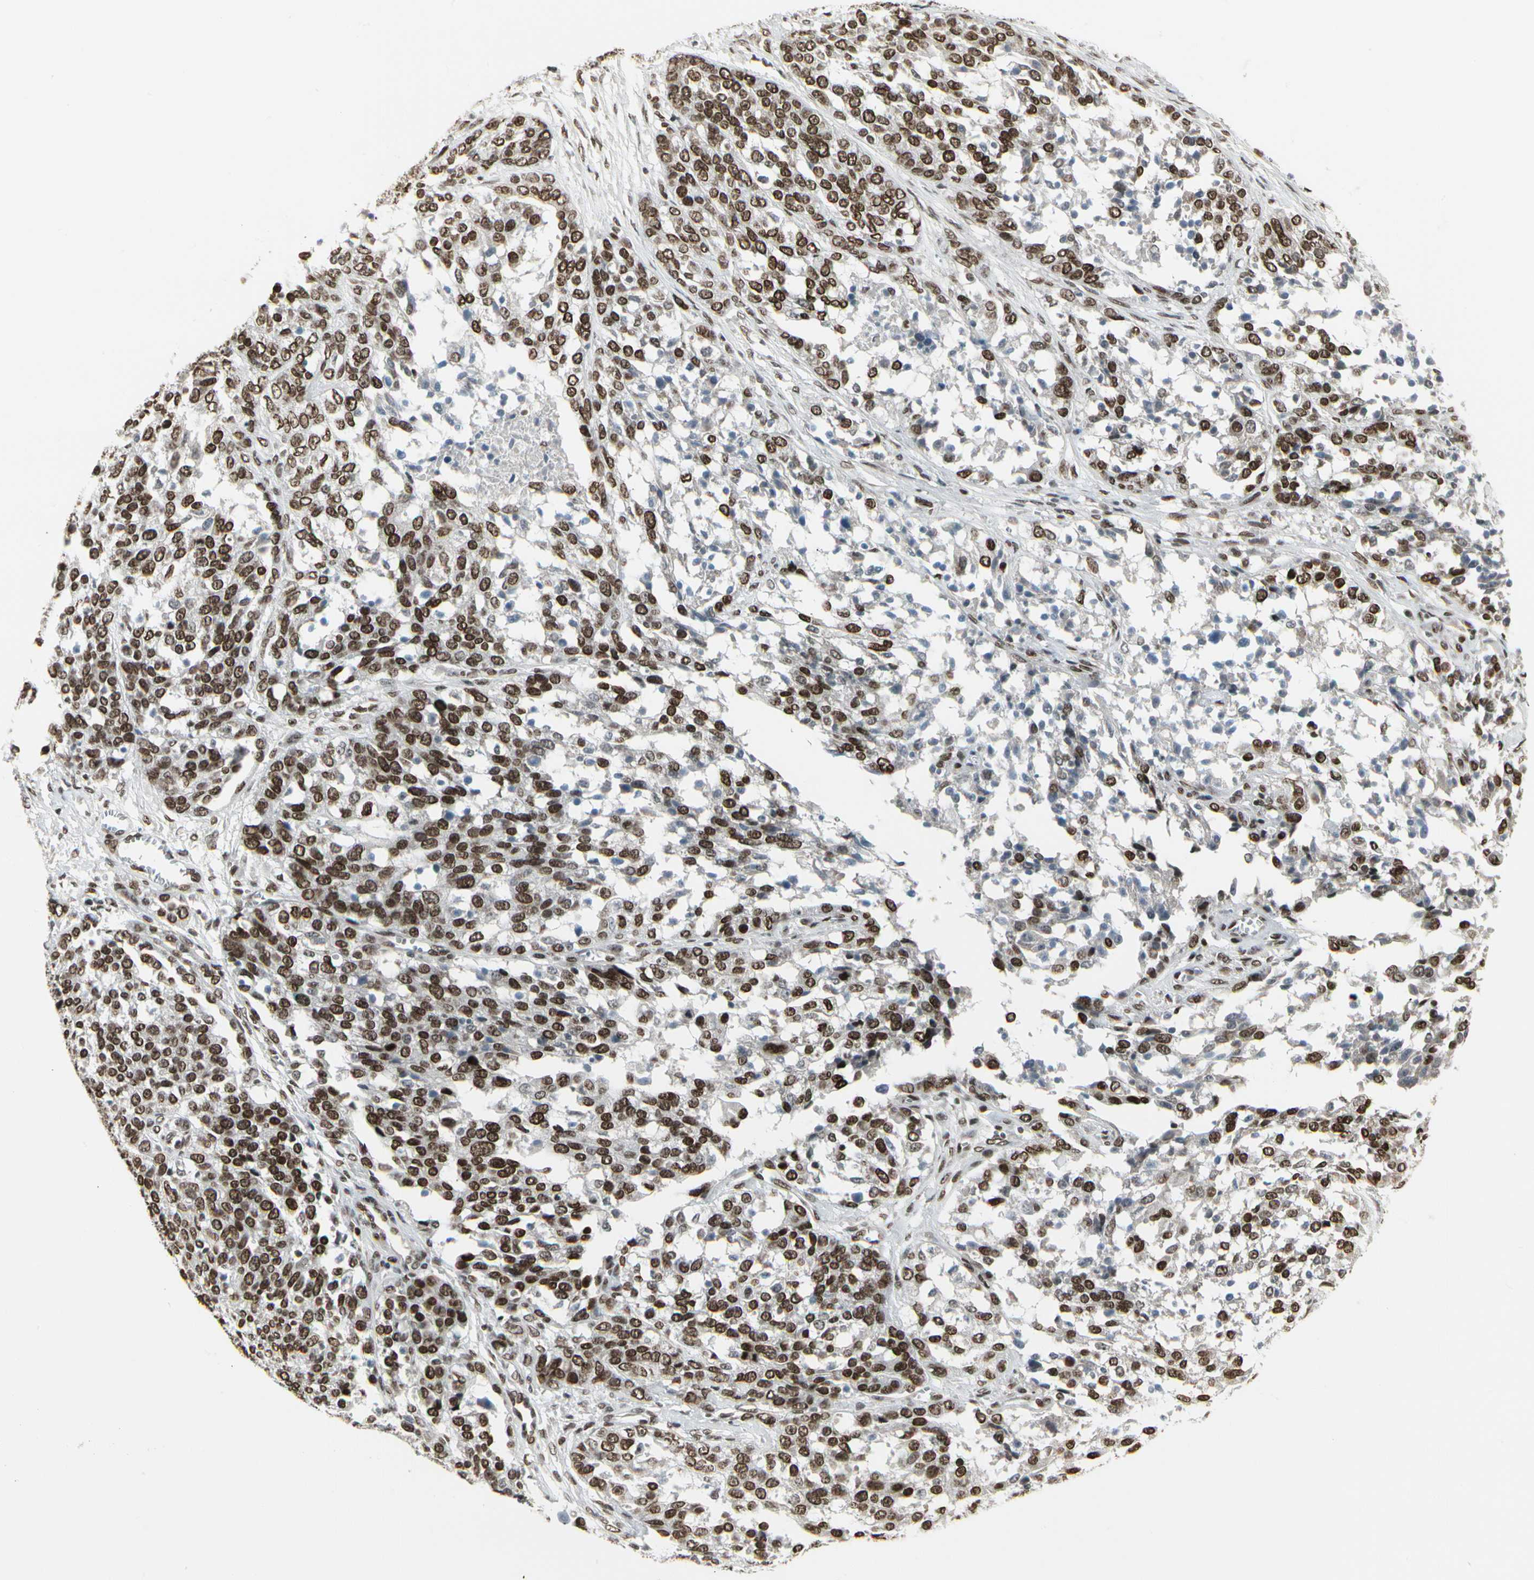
{"staining": {"intensity": "strong", "quantity": ">75%", "location": "nuclear"}, "tissue": "ovarian cancer", "cell_type": "Tumor cells", "image_type": "cancer", "snomed": [{"axis": "morphology", "description": "Cystadenocarcinoma, serous, NOS"}, {"axis": "topography", "description": "Ovary"}], "caption": "This histopathology image exhibits immunohistochemistry staining of human ovarian serous cystadenocarcinoma, with high strong nuclear staining in about >75% of tumor cells.", "gene": "HMG20A", "patient": {"sex": "female", "age": 44}}